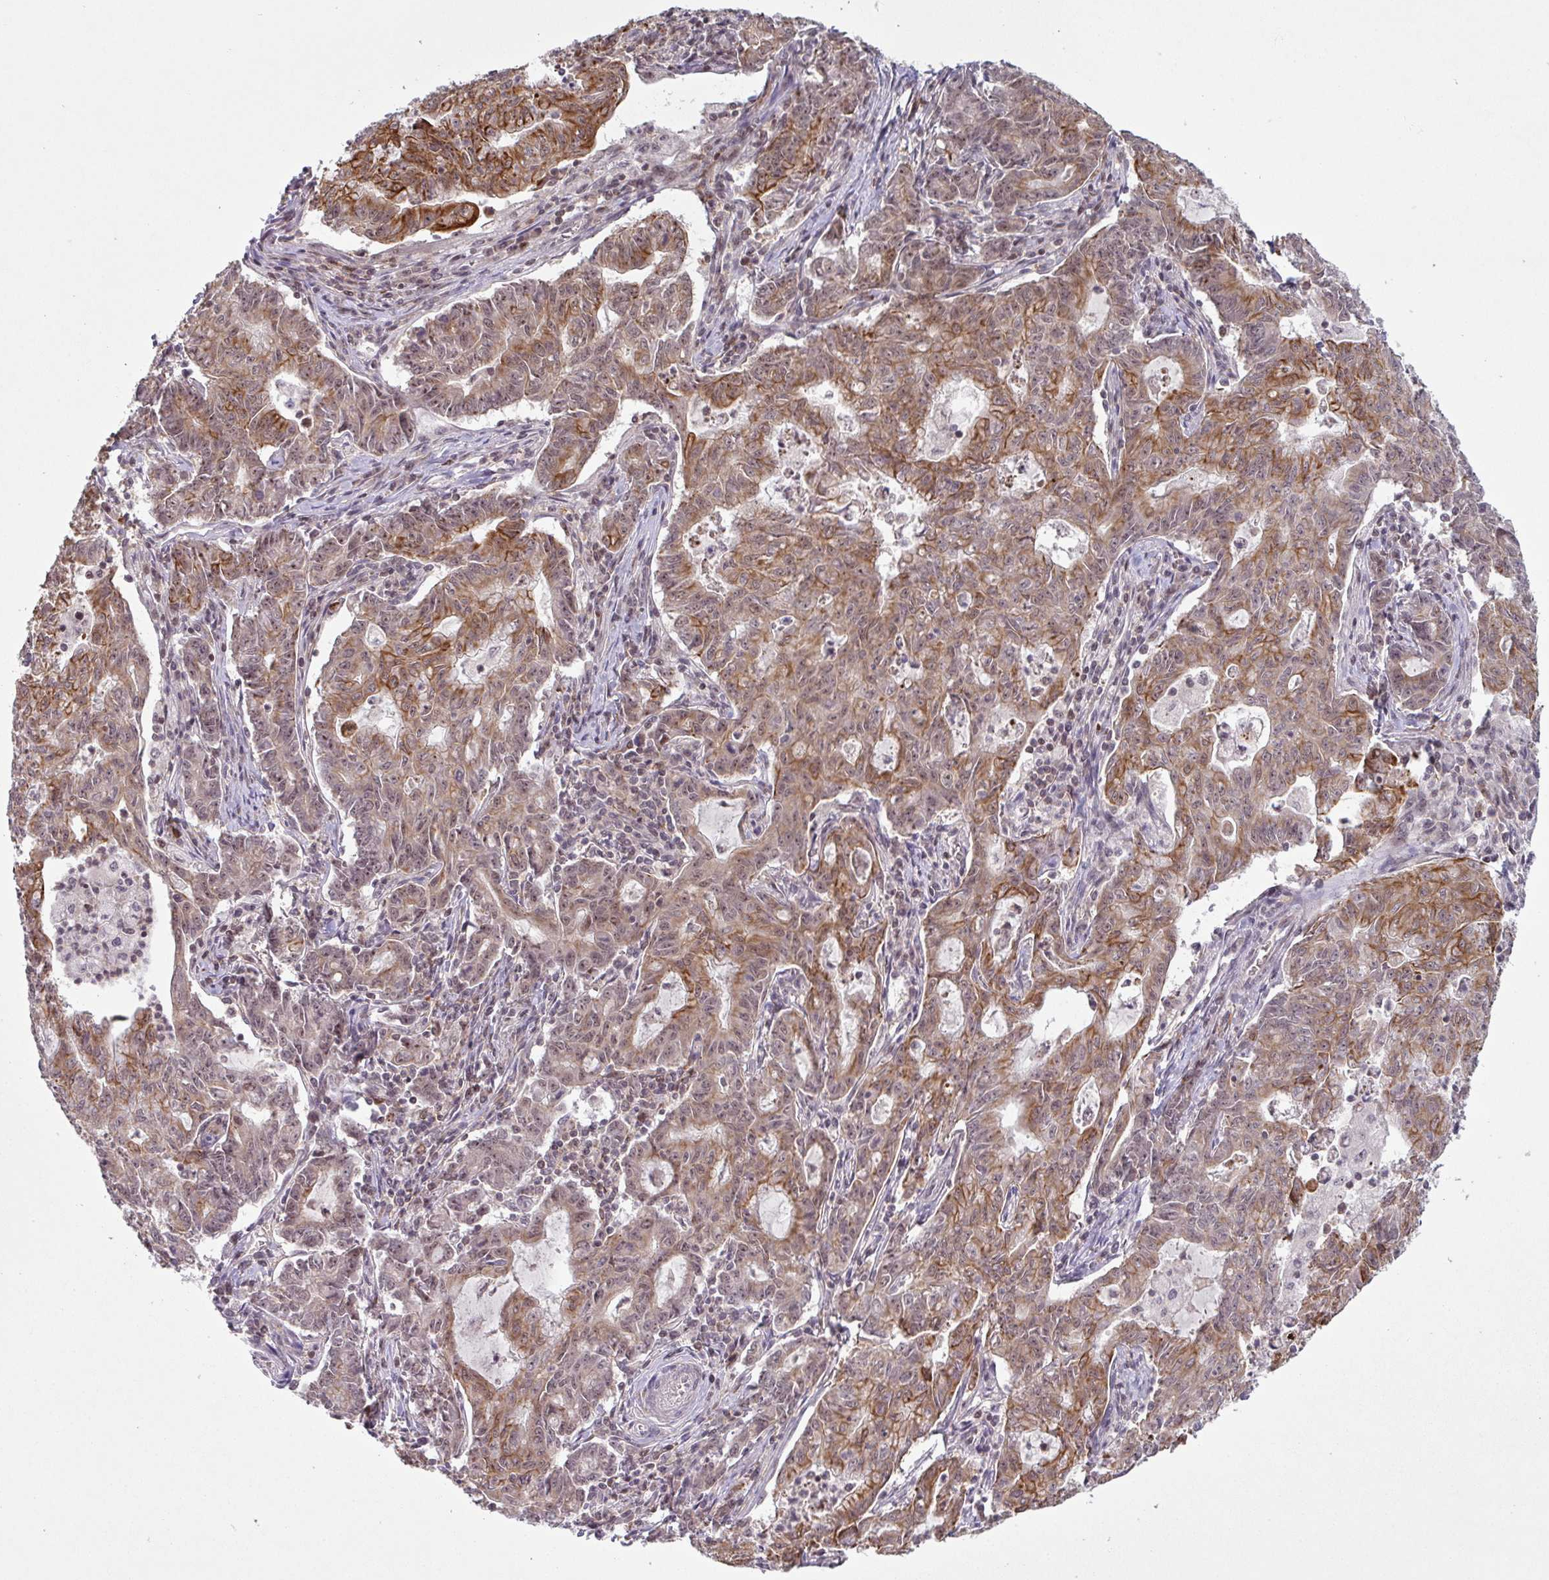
{"staining": {"intensity": "moderate", "quantity": ">75%", "location": "cytoplasmic/membranous"}, "tissue": "stomach cancer", "cell_type": "Tumor cells", "image_type": "cancer", "snomed": [{"axis": "morphology", "description": "Adenocarcinoma, NOS"}, {"axis": "topography", "description": "Stomach, upper"}], "caption": "The immunohistochemical stain shows moderate cytoplasmic/membranous expression in tumor cells of stomach adenocarcinoma tissue.", "gene": "NLRP13", "patient": {"sex": "female", "age": 79}}